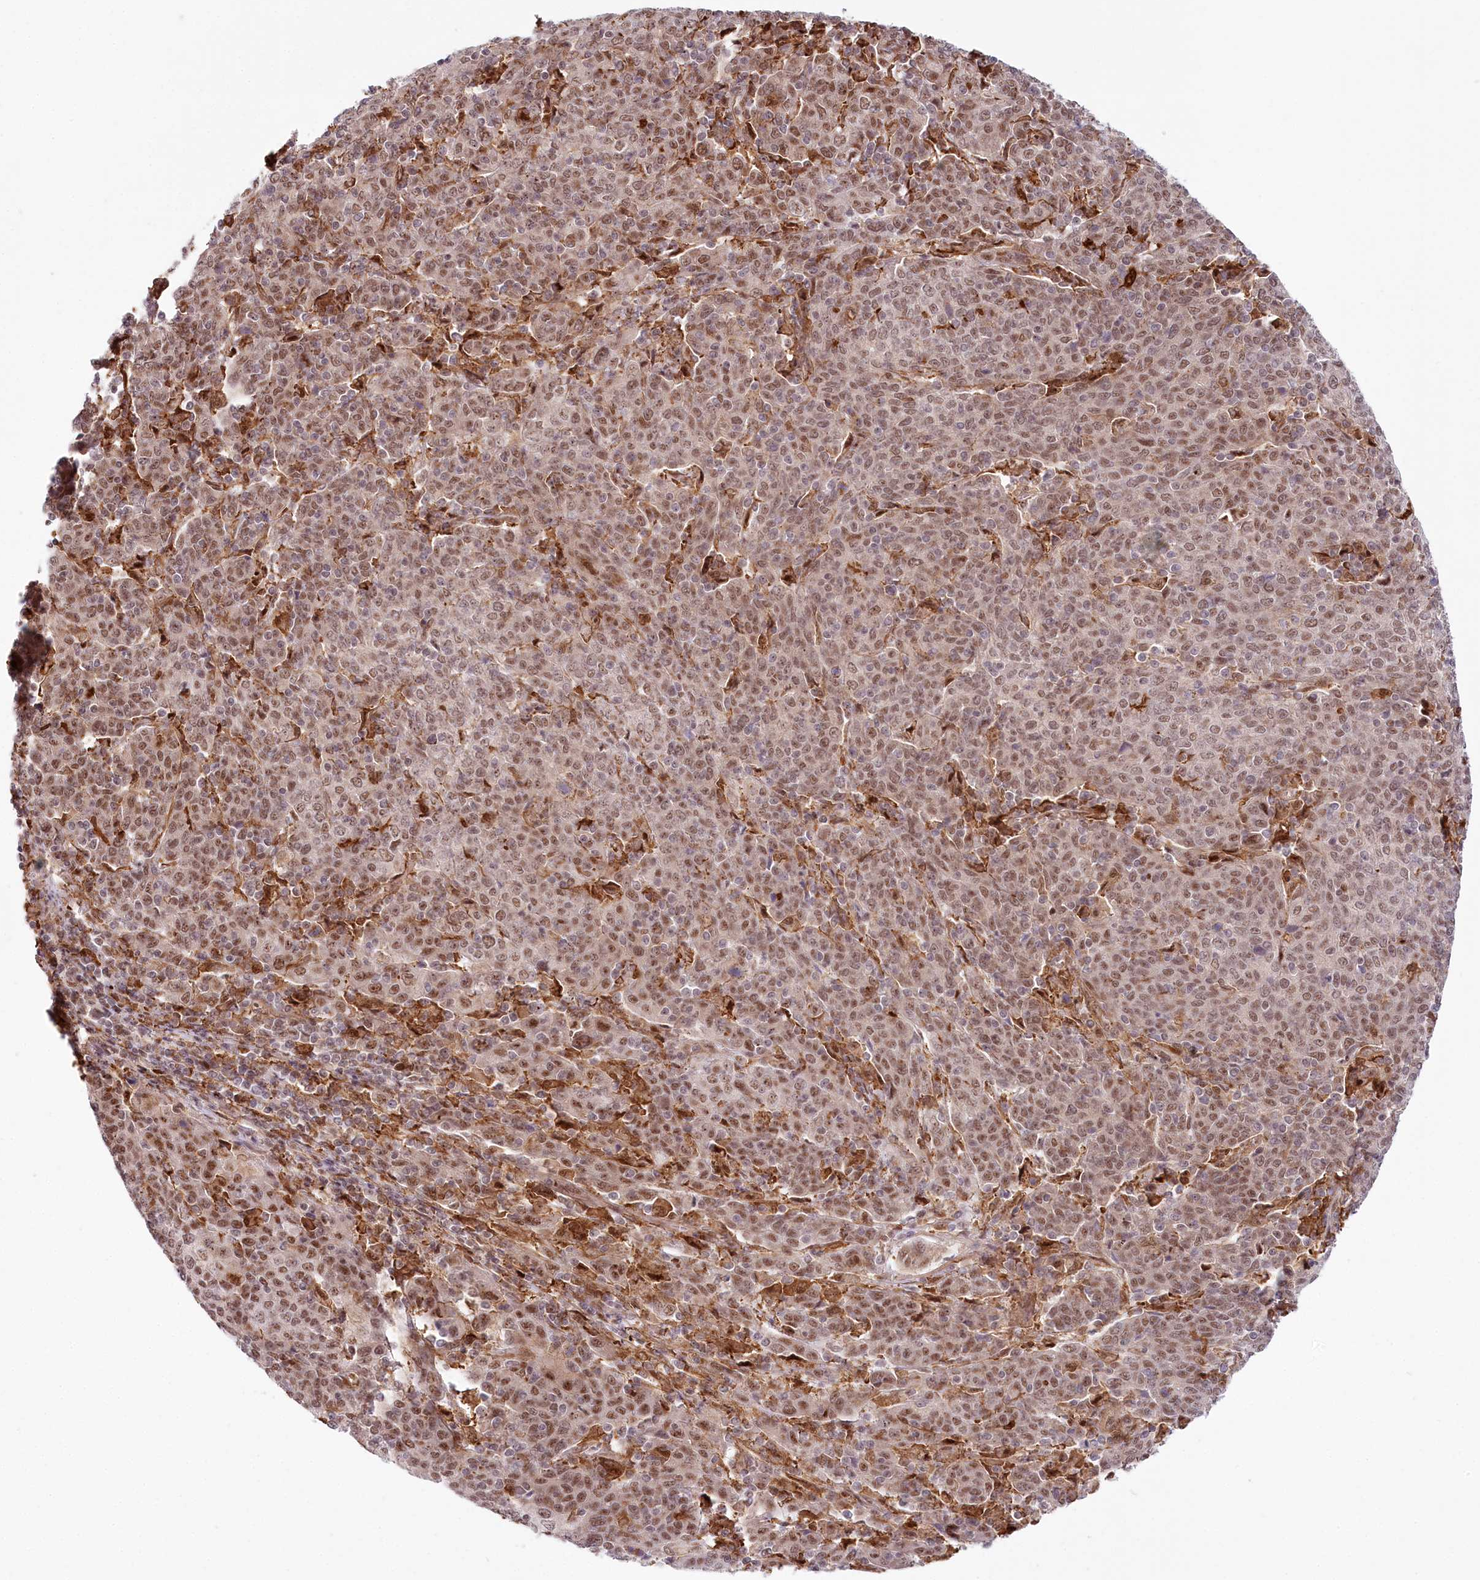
{"staining": {"intensity": "moderate", "quantity": ">75%", "location": "nuclear"}, "tissue": "cervical cancer", "cell_type": "Tumor cells", "image_type": "cancer", "snomed": [{"axis": "morphology", "description": "Squamous cell carcinoma, NOS"}, {"axis": "topography", "description": "Cervix"}], "caption": "Immunohistochemical staining of human cervical cancer (squamous cell carcinoma) exhibits medium levels of moderate nuclear protein expression in approximately >75% of tumor cells.", "gene": "TUBGCP2", "patient": {"sex": "female", "age": 67}}